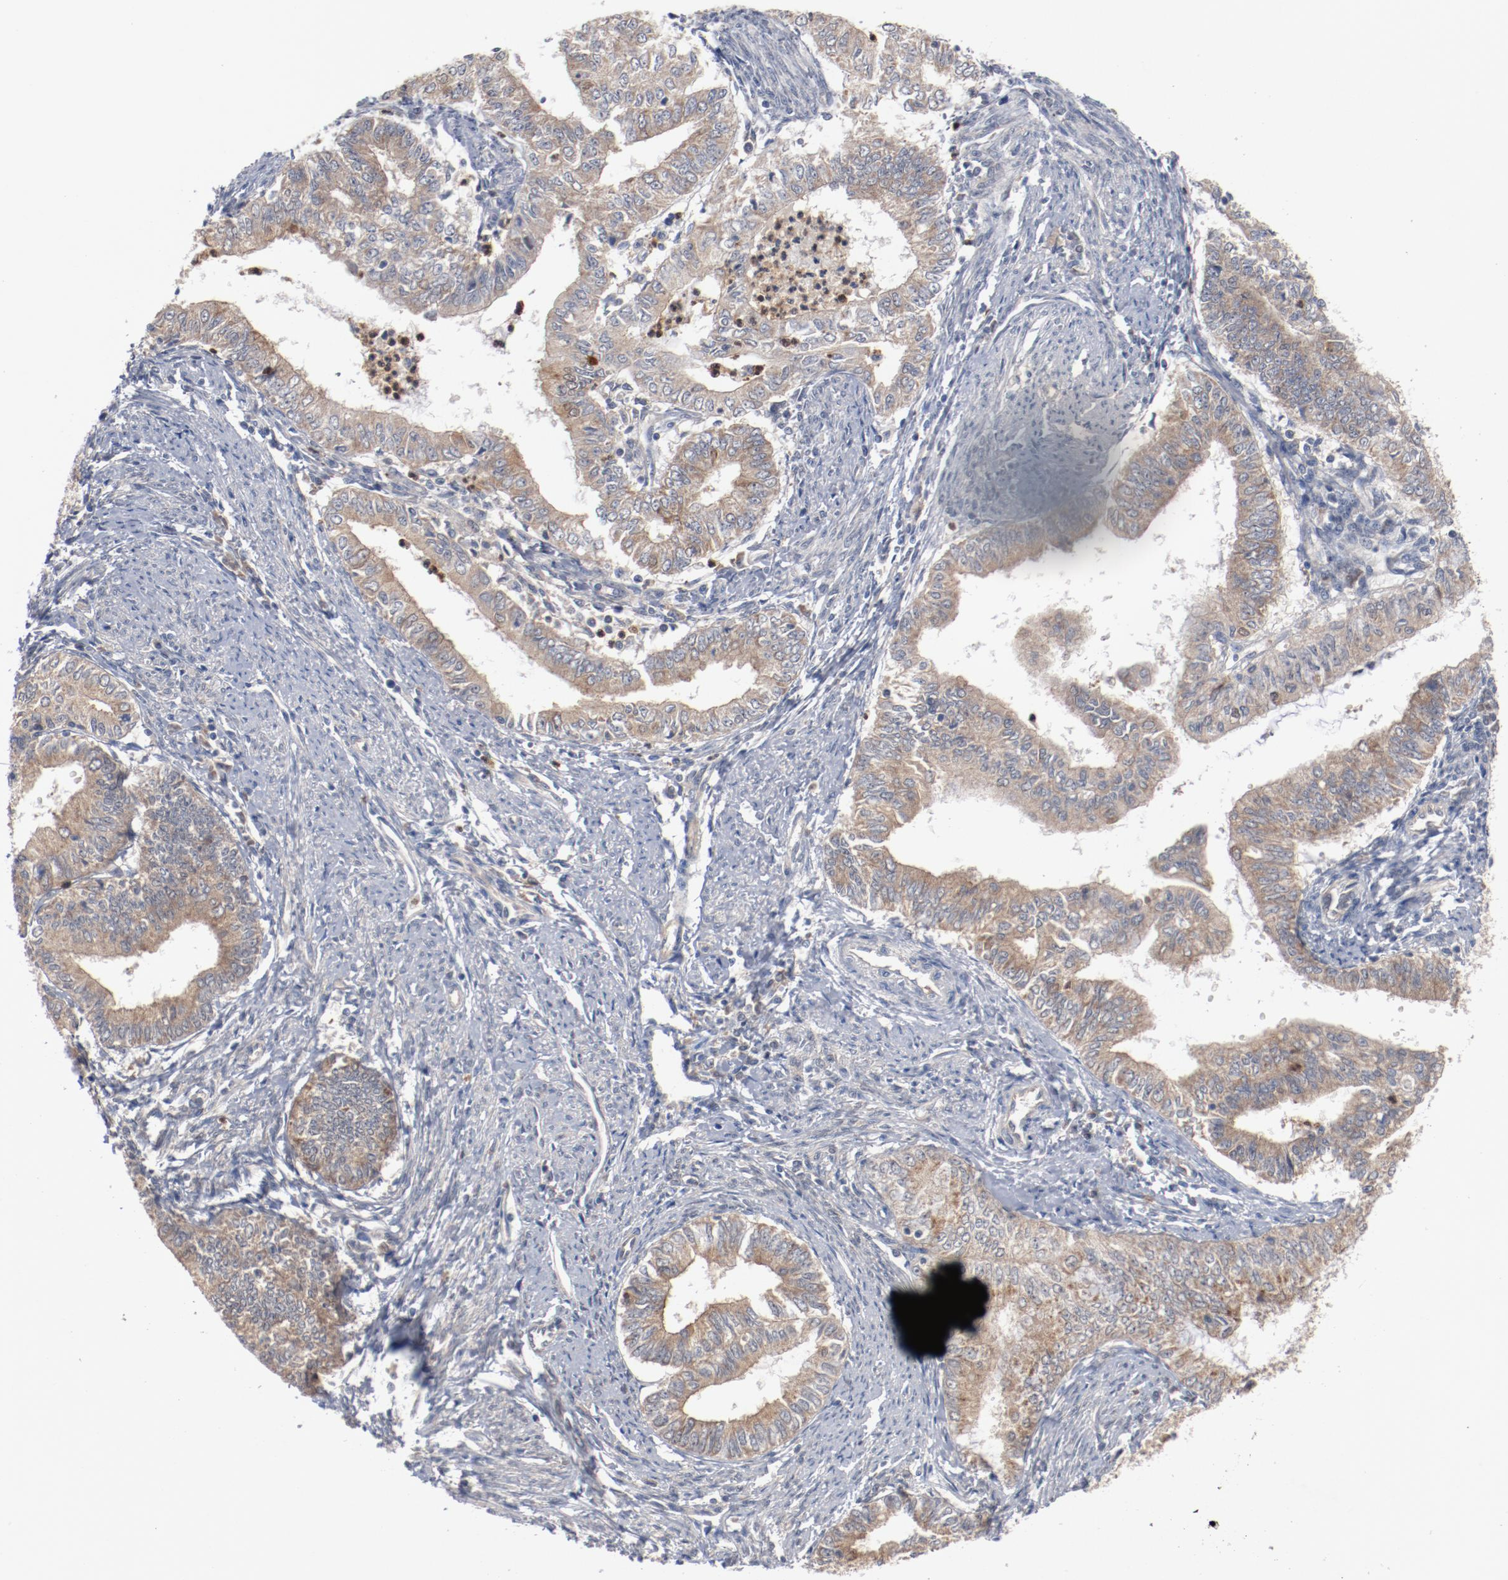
{"staining": {"intensity": "weak", "quantity": ">75%", "location": "cytoplasmic/membranous"}, "tissue": "endometrial cancer", "cell_type": "Tumor cells", "image_type": "cancer", "snomed": [{"axis": "morphology", "description": "Adenocarcinoma, NOS"}, {"axis": "topography", "description": "Endometrium"}], "caption": "Immunohistochemical staining of endometrial cancer reveals low levels of weak cytoplasmic/membranous protein positivity in approximately >75% of tumor cells. Nuclei are stained in blue.", "gene": "RNASE11", "patient": {"sex": "female", "age": 66}}